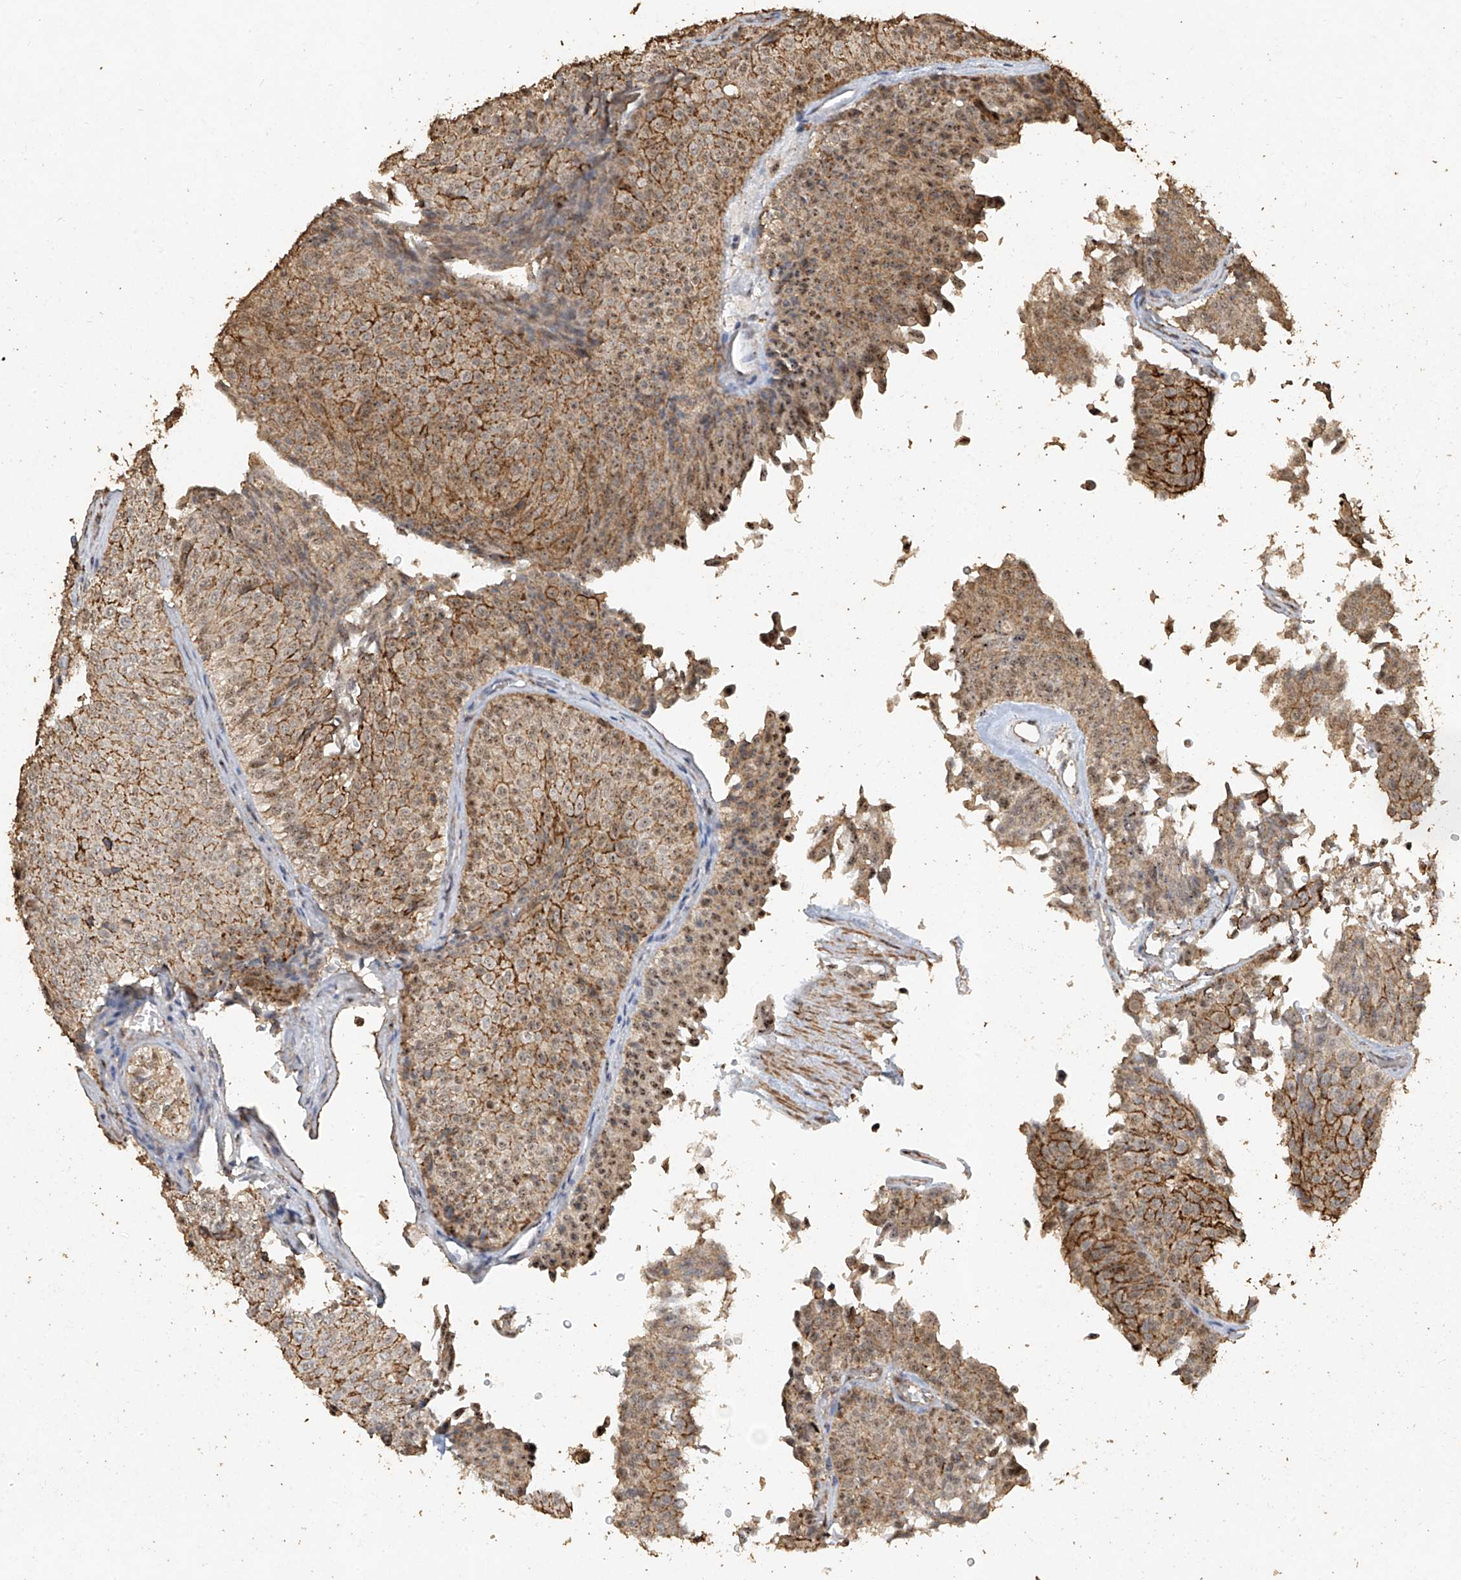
{"staining": {"intensity": "moderate", "quantity": "25%-75%", "location": "cytoplasmic/membranous,nuclear"}, "tissue": "urothelial cancer", "cell_type": "Tumor cells", "image_type": "cancer", "snomed": [{"axis": "morphology", "description": "Urothelial carcinoma, Low grade"}, {"axis": "topography", "description": "Urinary bladder"}], "caption": "Immunohistochemical staining of human urothelial cancer displays medium levels of moderate cytoplasmic/membranous and nuclear staining in approximately 25%-75% of tumor cells.", "gene": "ERBB3", "patient": {"sex": "male", "age": 78}}